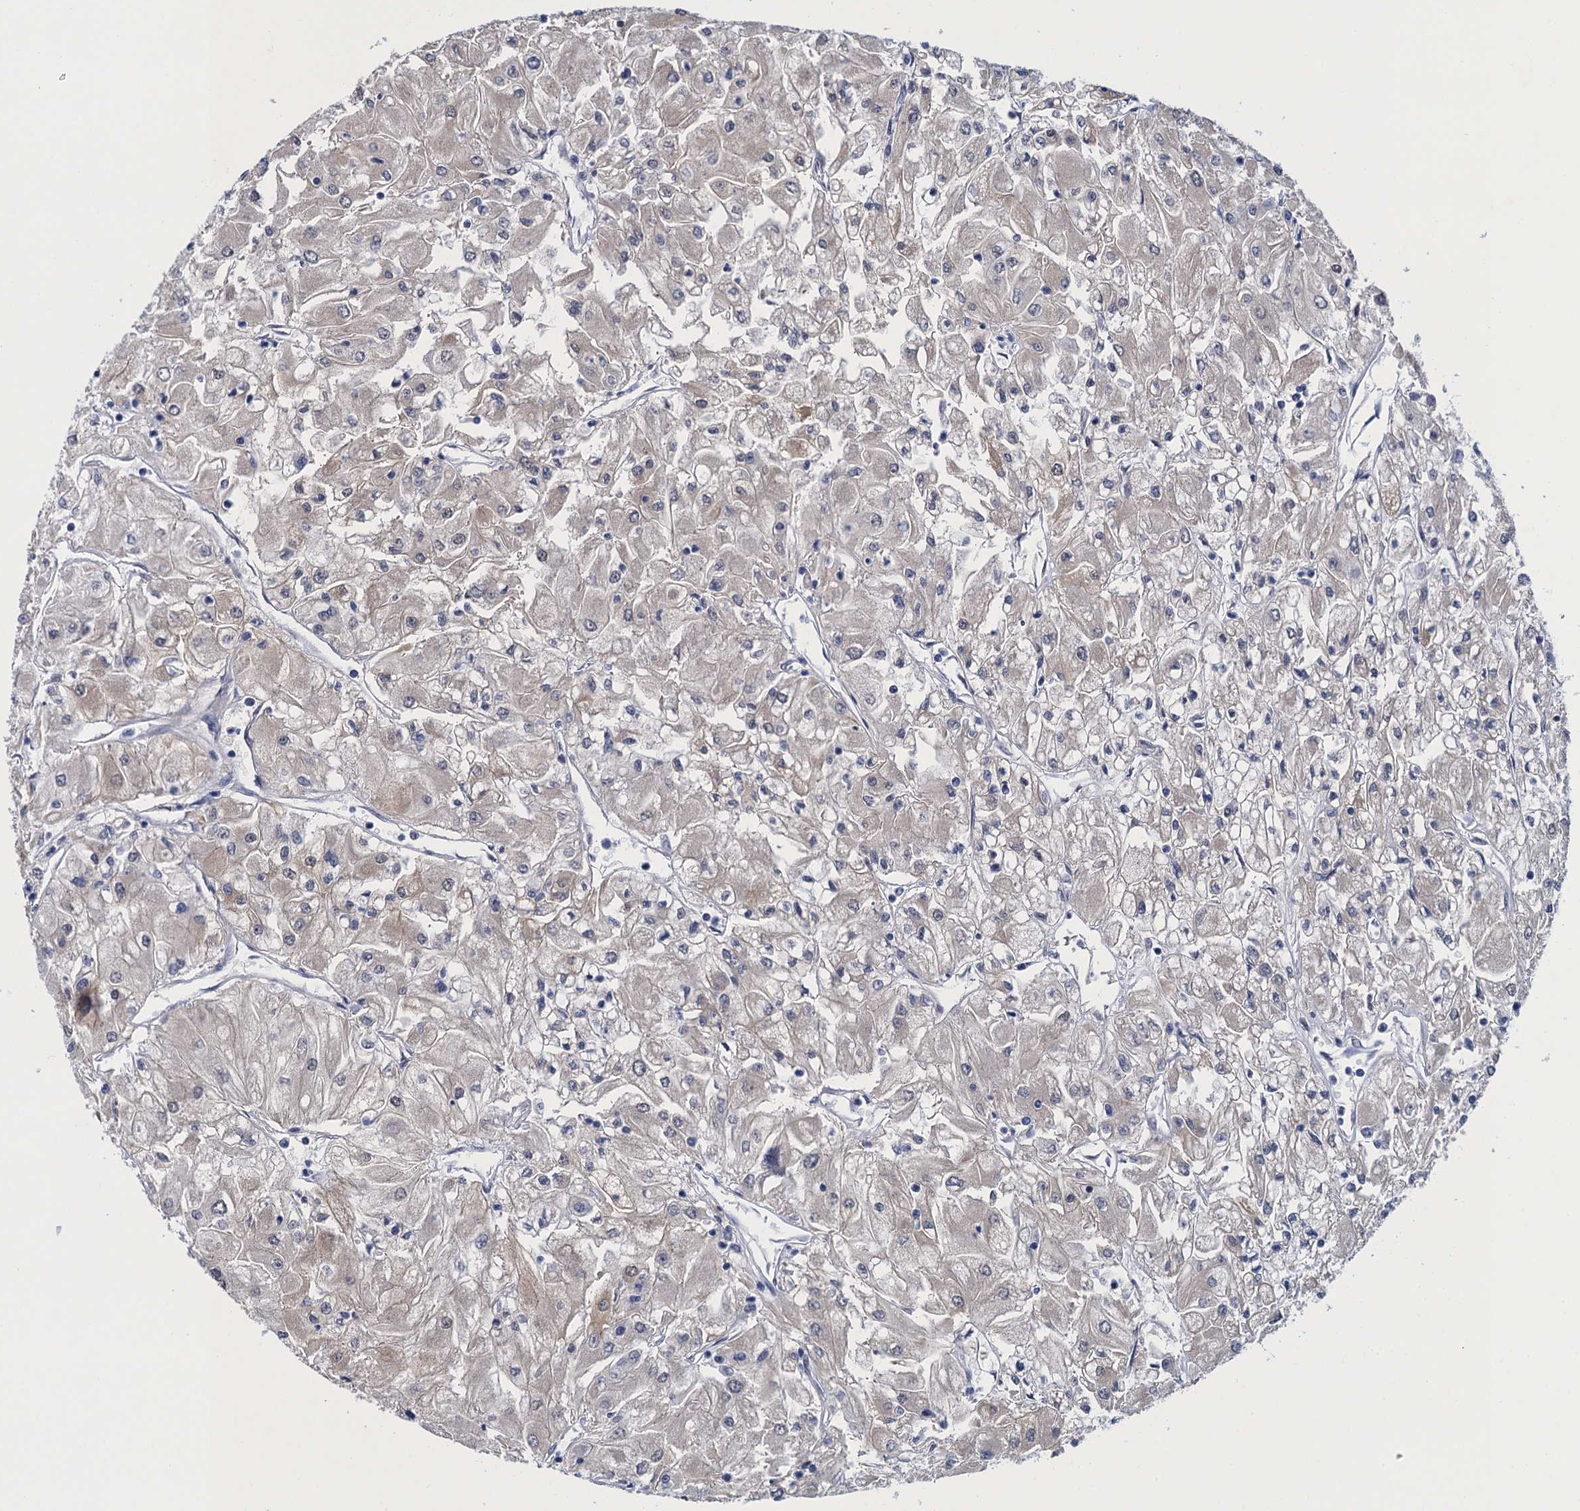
{"staining": {"intensity": "weak", "quantity": "<25%", "location": "cytoplasmic/membranous"}, "tissue": "renal cancer", "cell_type": "Tumor cells", "image_type": "cancer", "snomed": [{"axis": "morphology", "description": "Adenocarcinoma, NOS"}, {"axis": "topography", "description": "Kidney"}], "caption": "DAB (3,3'-diaminobenzidine) immunohistochemical staining of renal adenocarcinoma displays no significant positivity in tumor cells. (Brightfield microscopy of DAB immunohistochemistry (IHC) at high magnification).", "gene": "GINS3", "patient": {"sex": "male", "age": 80}}